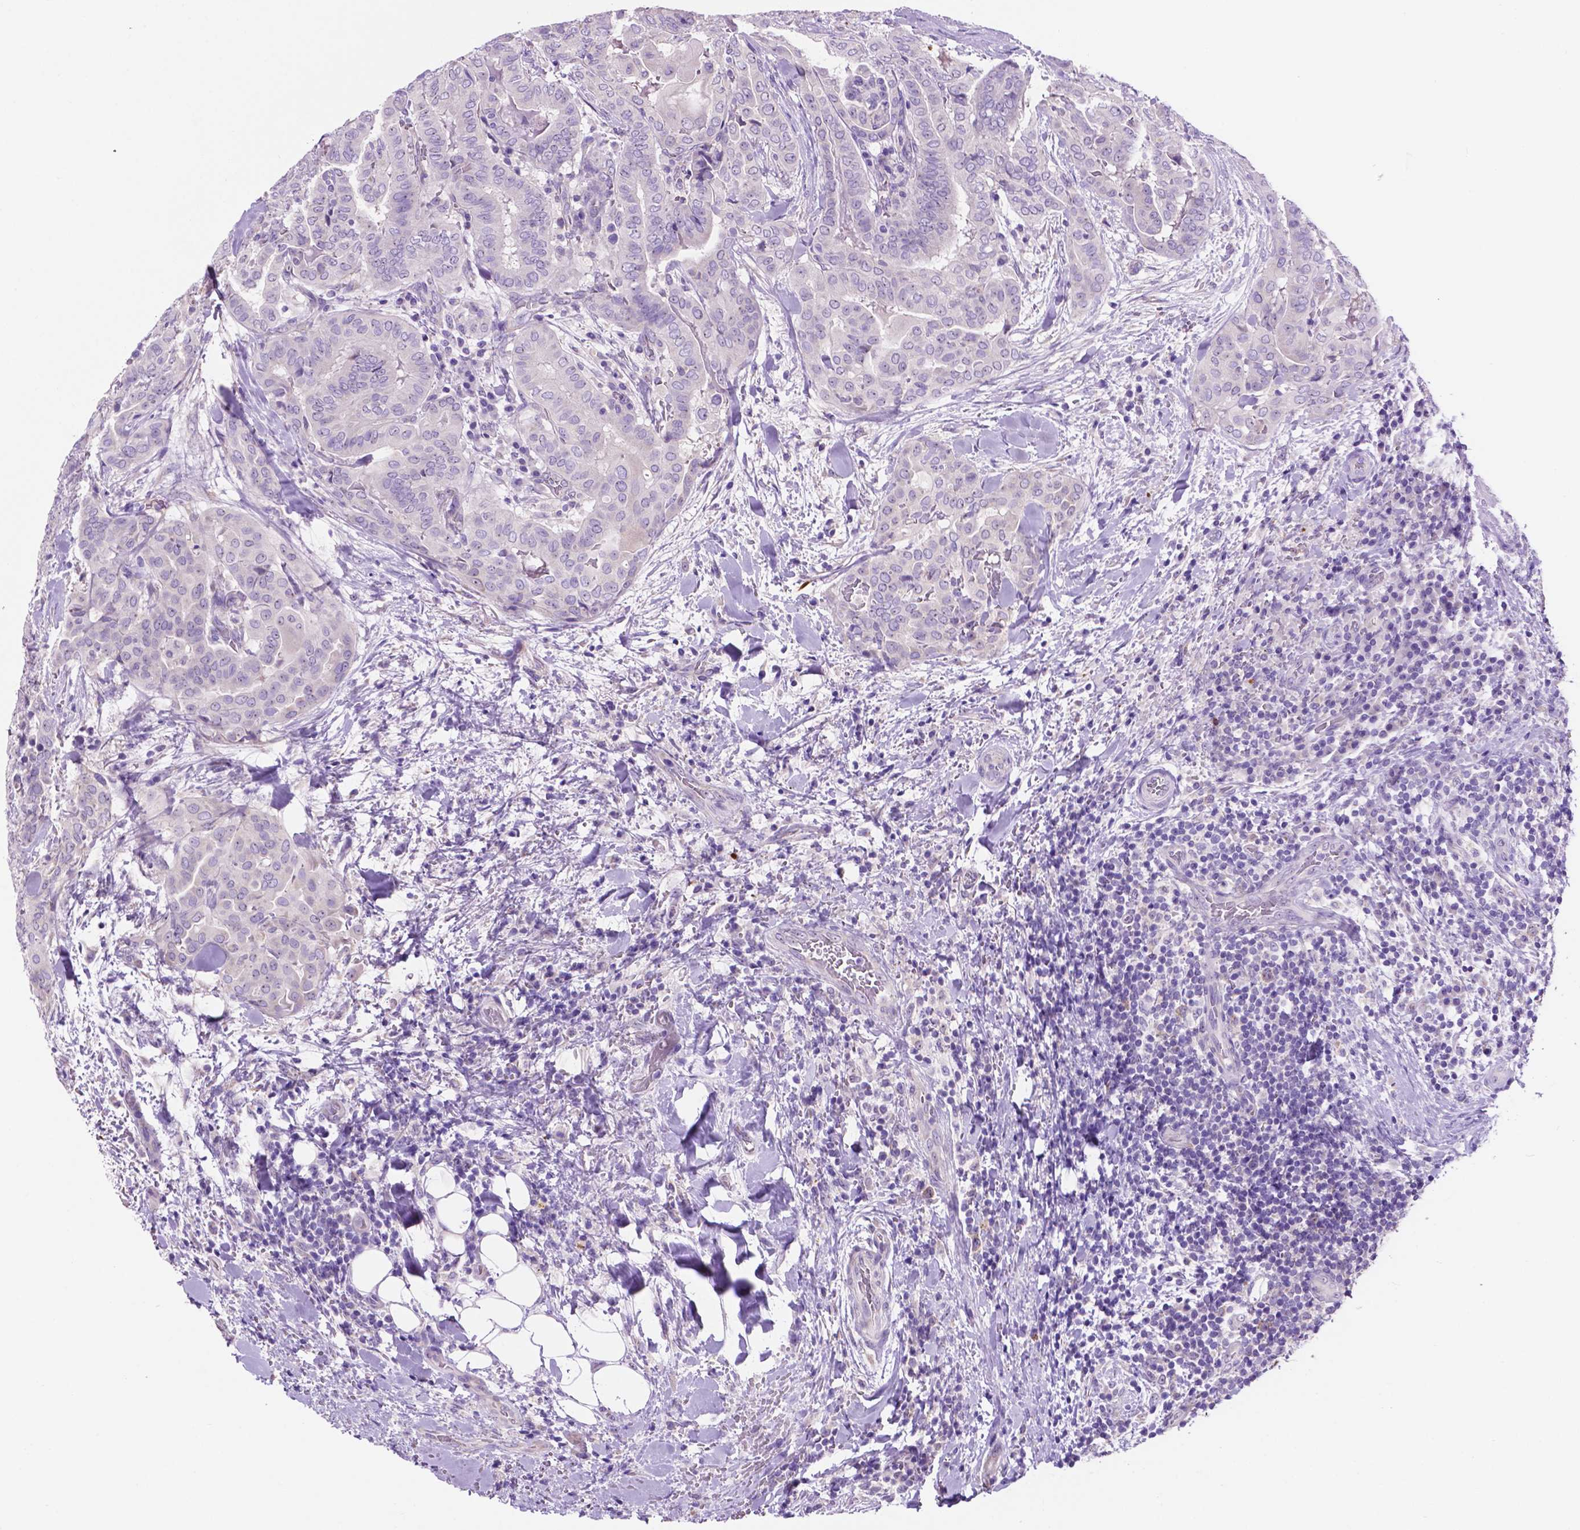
{"staining": {"intensity": "negative", "quantity": "none", "location": "none"}, "tissue": "thyroid cancer", "cell_type": "Tumor cells", "image_type": "cancer", "snomed": [{"axis": "morphology", "description": "Papillary adenocarcinoma, NOS"}, {"axis": "topography", "description": "Thyroid gland"}], "caption": "Immunohistochemistry histopathology image of thyroid cancer stained for a protein (brown), which reveals no expression in tumor cells. (Brightfield microscopy of DAB (3,3'-diaminobenzidine) IHC at high magnification).", "gene": "SPDYA", "patient": {"sex": "female", "age": 61}}